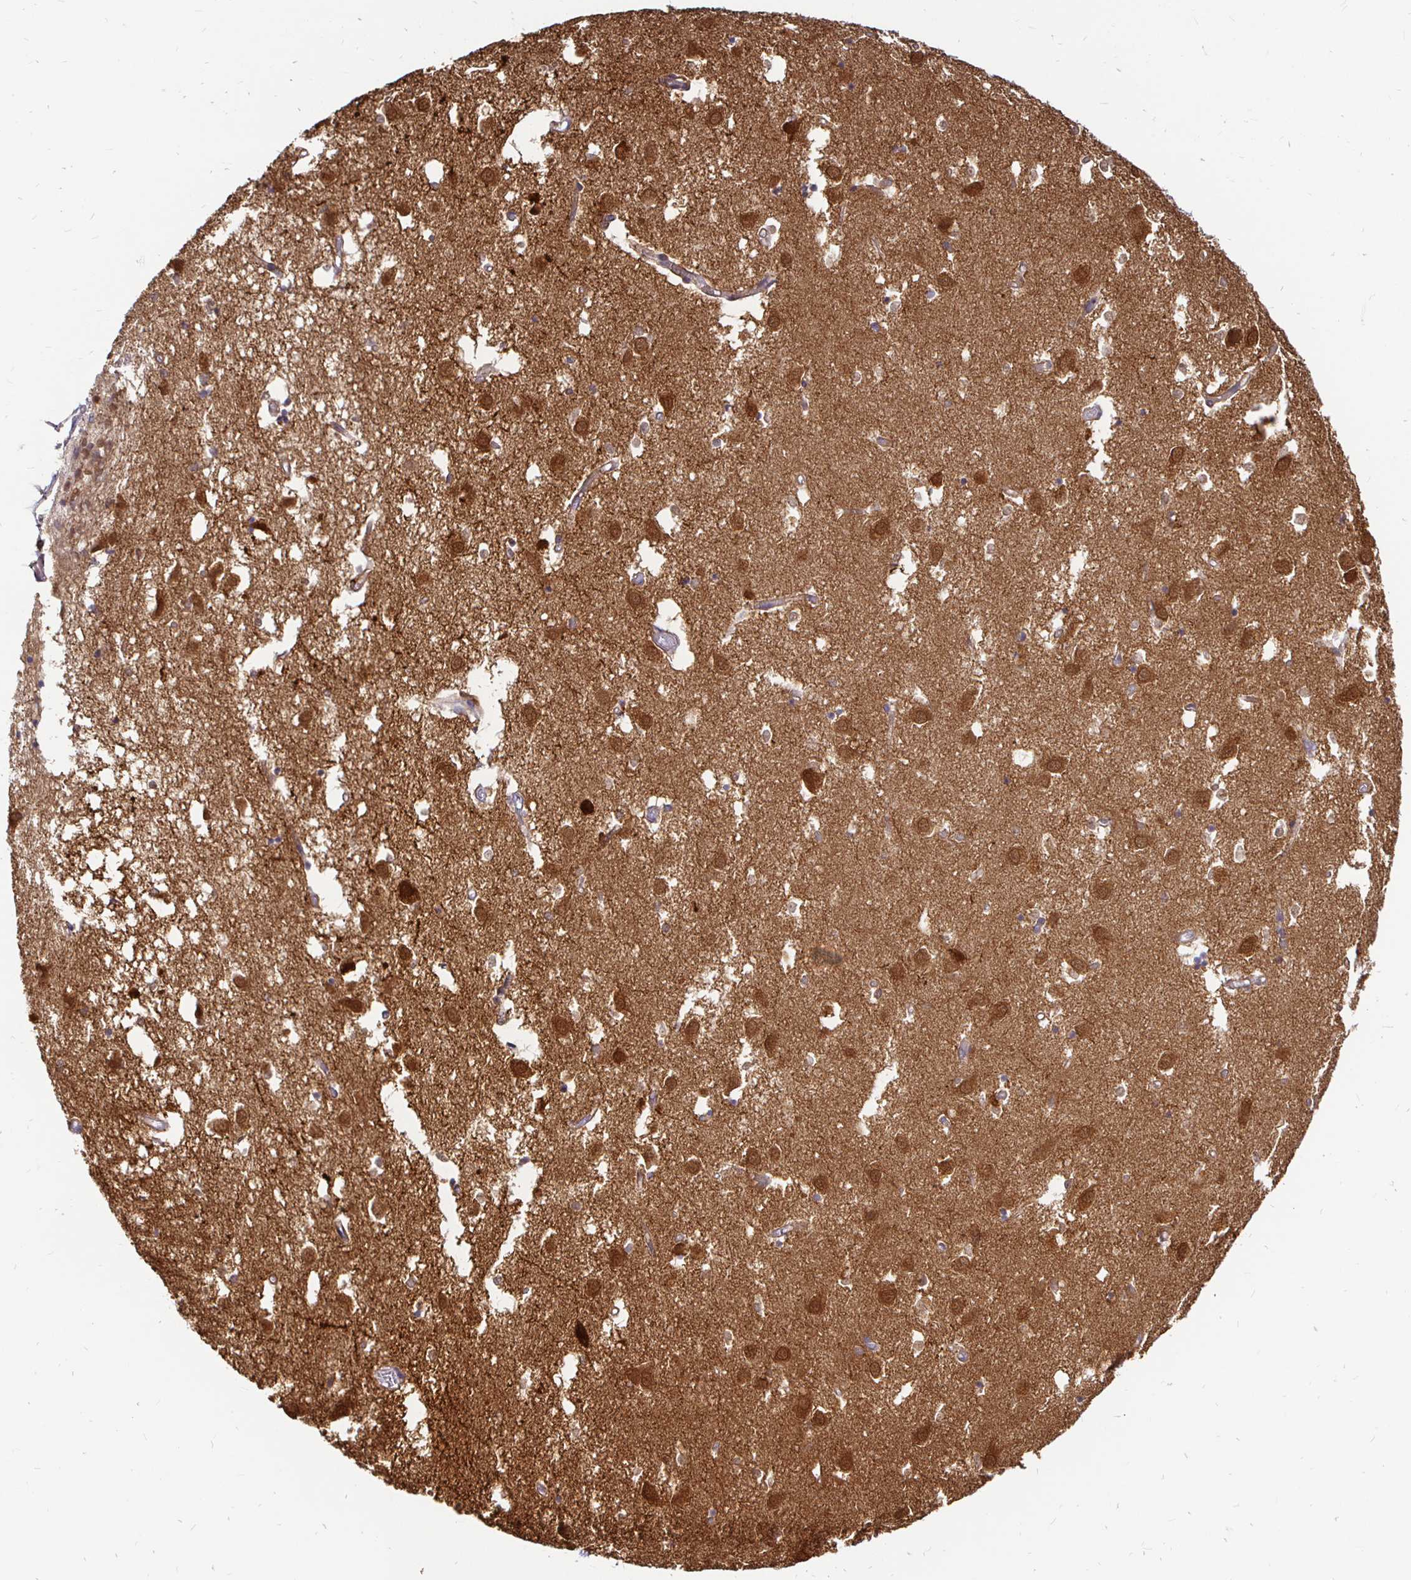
{"staining": {"intensity": "negative", "quantity": "none", "location": "none"}, "tissue": "caudate", "cell_type": "Glial cells", "image_type": "normal", "snomed": [{"axis": "morphology", "description": "Normal tissue, NOS"}, {"axis": "topography", "description": "Lateral ventricle wall"}], "caption": "IHC of benign caudate exhibits no expression in glial cells. Nuclei are stained in blue.", "gene": "NECAB1", "patient": {"sex": "male", "age": 70}}